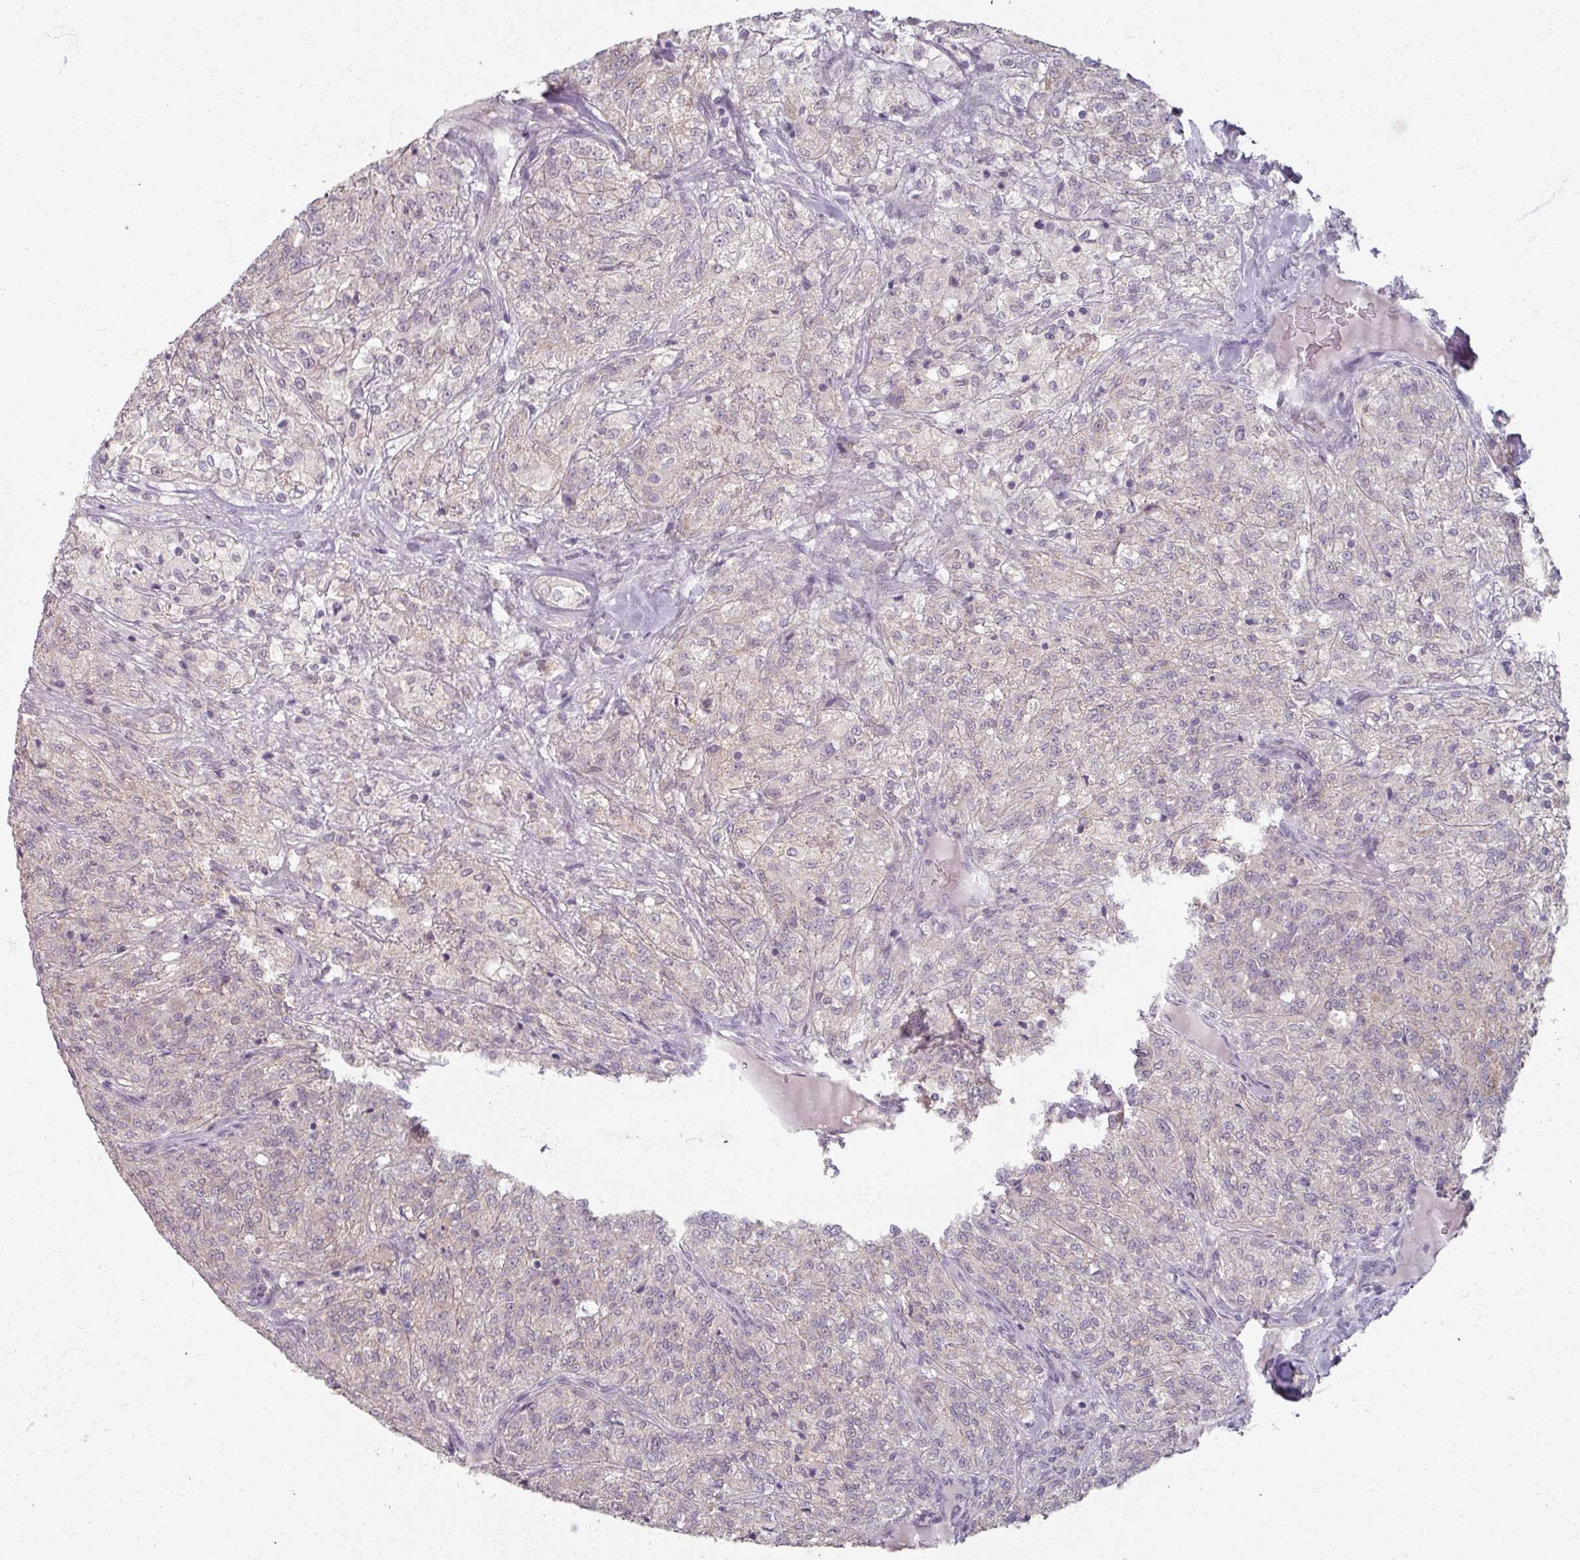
{"staining": {"intensity": "negative", "quantity": "none", "location": "none"}, "tissue": "renal cancer", "cell_type": "Tumor cells", "image_type": "cancer", "snomed": [{"axis": "morphology", "description": "Adenocarcinoma, NOS"}, {"axis": "topography", "description": "Kidney"}], "caption": "Immunohistochemistry (IHC) of human renal cancer (adenocarcinoma) shows no staining in tumor cells.", "gene": "SOX11", "patient": {"sex": "female", "age": 63}}